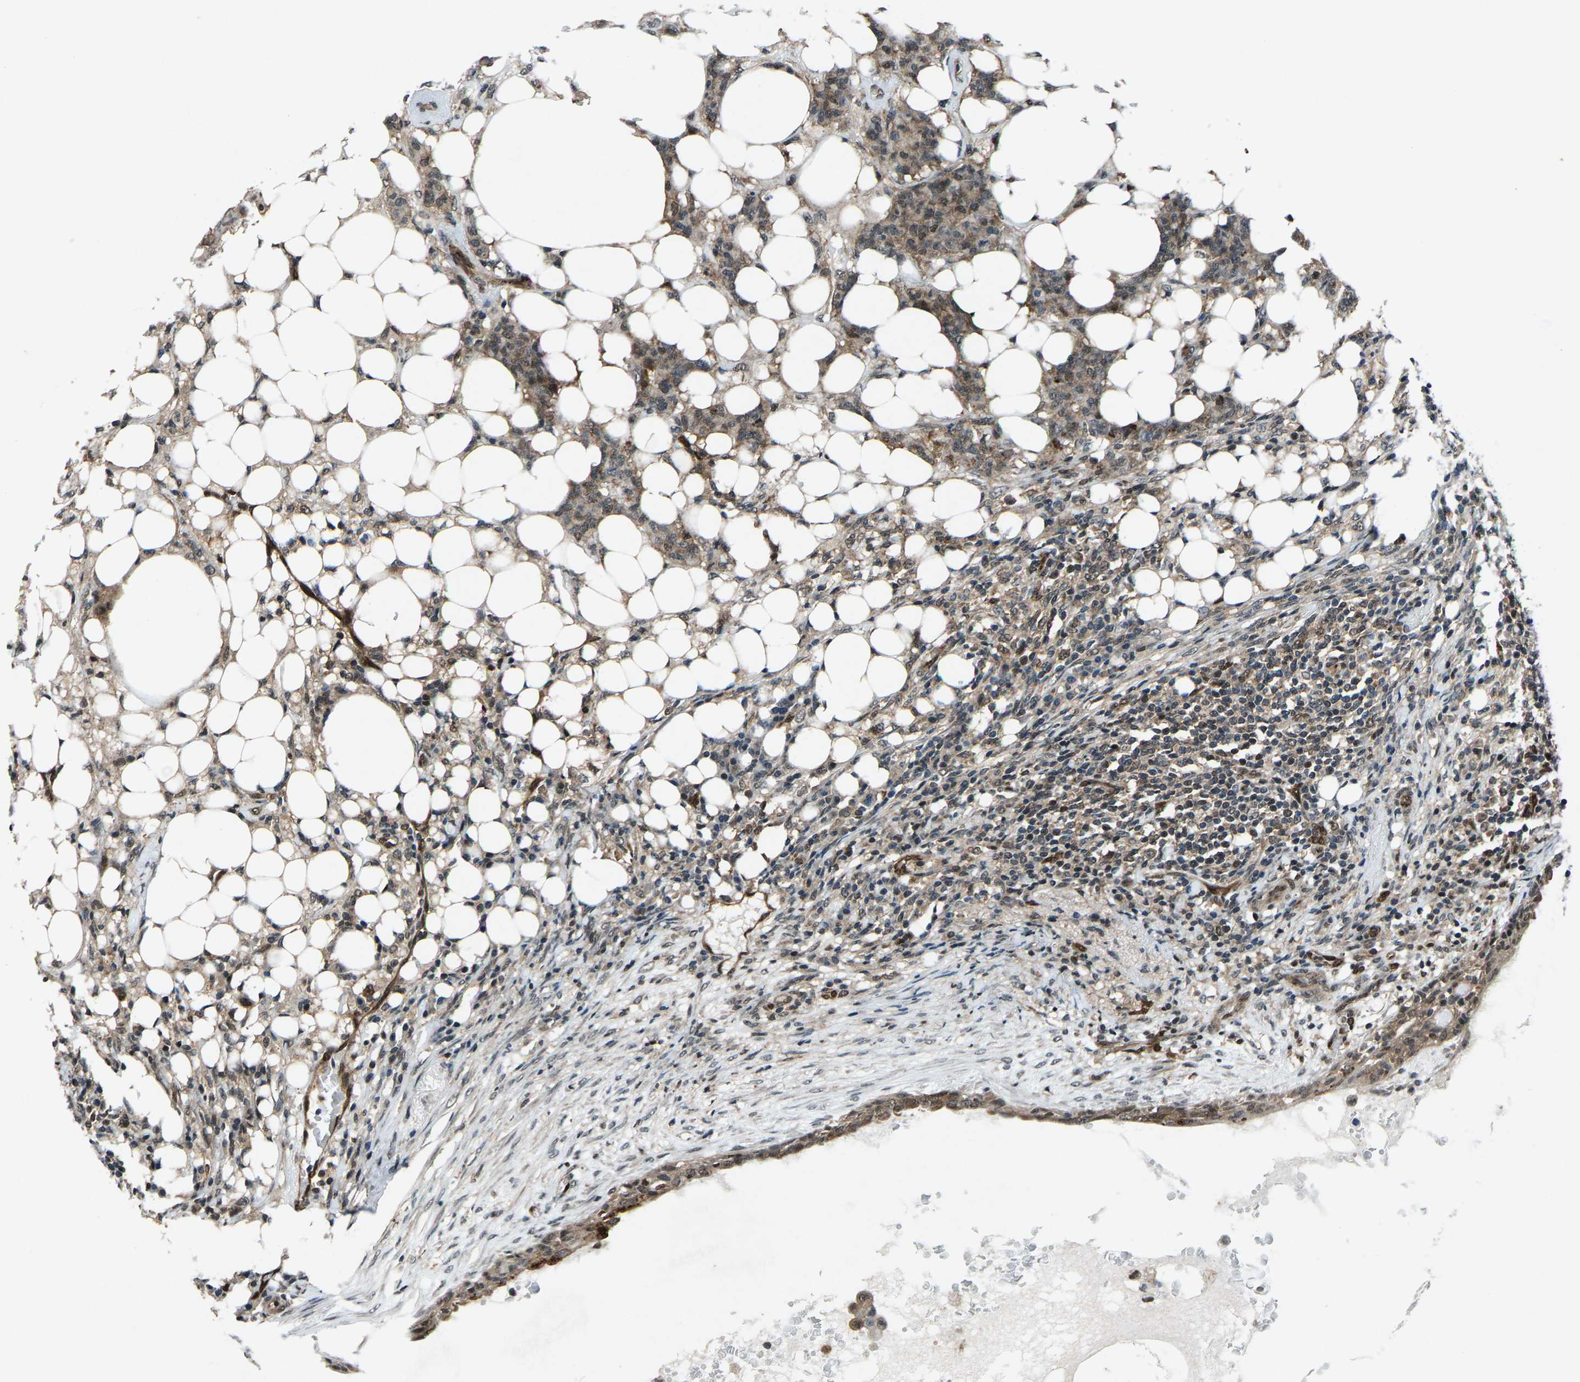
{"staining": {"intensity": "weak", "quantity": "25%-75%", "location": "cytoplasmic/membranous,nuclear"}, "tissue": "breast cancer", "cell_type": "Tumor cells", "image_type": "cancer", "snomed": [{"axis": "morphology", "description": "Duct carcinoma"}, {"axis": "topography", "description": "Breast"}], "caption": "The immunohistochemical stain shows weak cytoplasmic/membranous and nuclear staining in tumor cells of invasive ductal carcinoma (breast) tissue.", "gene": "ATXN3", "patient": {"sex": "female", "age": 40}}